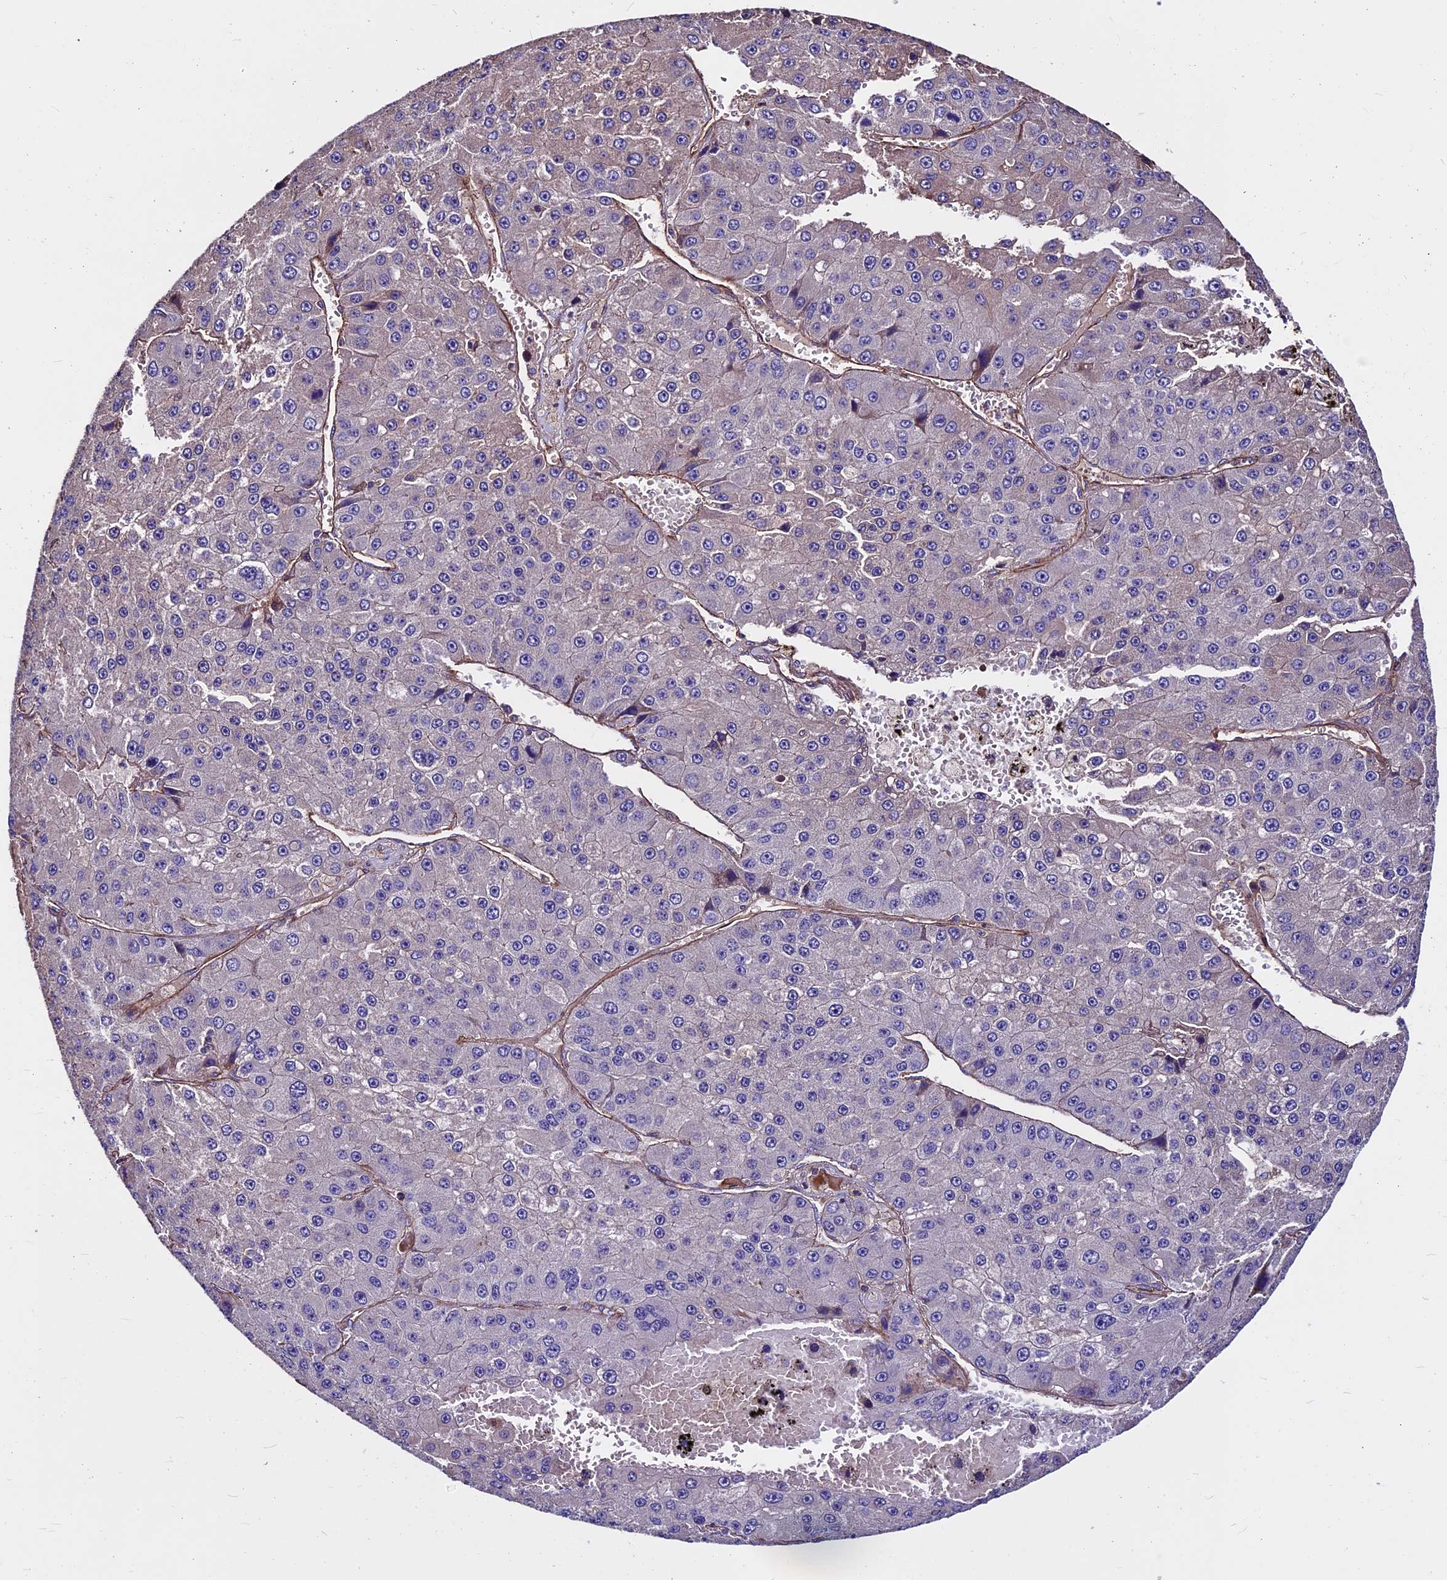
{"staining": {"intensity": "negative", "quantity": "none", "location": "none"}, "tissue": "liver cancer", "cell_type": "Tumor cells", "image_type": "cancer", "snomed": [{"axis": "morphology", "description": "Carcinoma, Hepatocellular, NOS"}, {"axis": "topography", "description": "Liver"}], "caption": "This is an immunohistochemistry photomicrograph of liver hepatocellular carcinoma. There is no staining in tumor cells.", "gene": "EVA1B", "patient": {"sex": "female", "age": 73}}